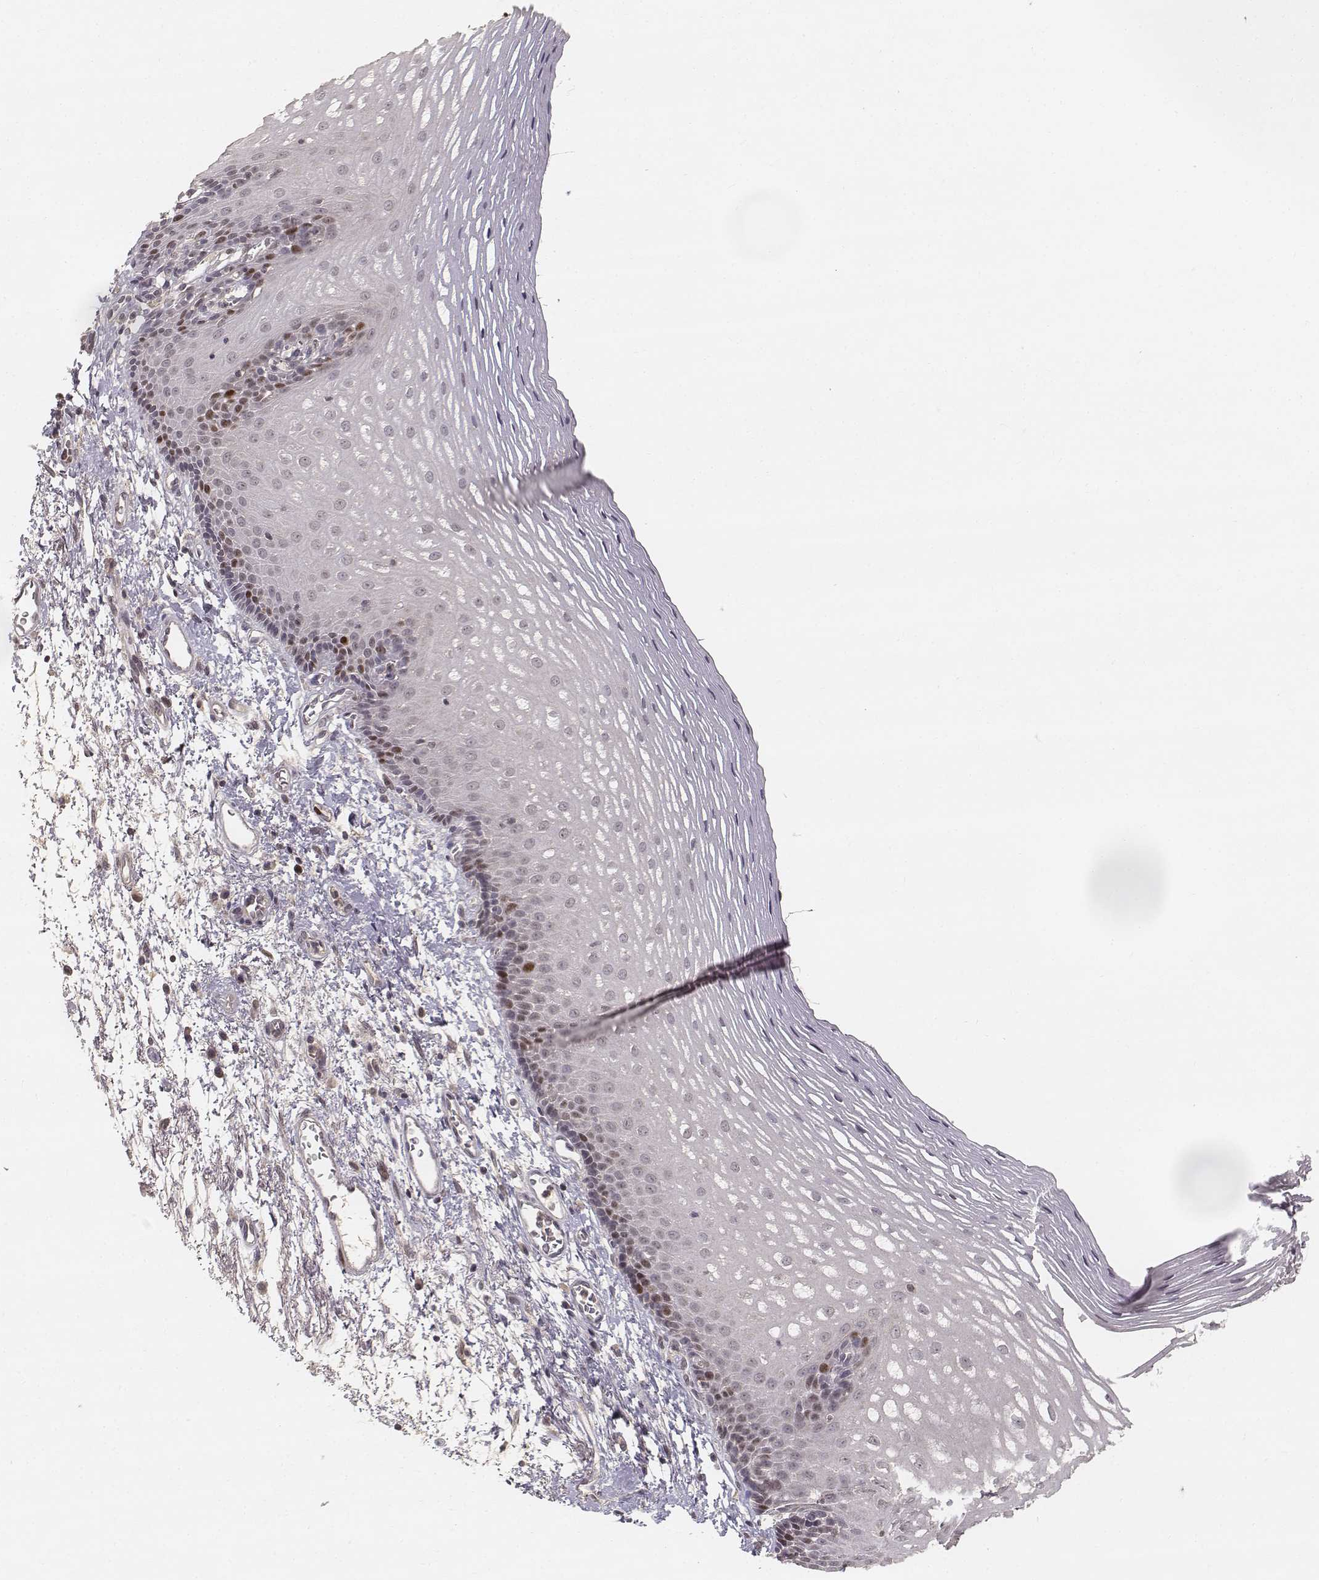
{"staining": {"intensity": "strong", "quantity": "<25%", "location": "nuclear"}, "tissue": "esophagus", "cell_type": "Squamous epithelial cells", "image_type": "normal", "snomed": [{"axis": "morphology", "description": "Normal tissue, NOS"}, {"axis": "topography", "description": "Esophagus"}], "caption": "An image of esophagus stained for a protein shows strong nuclear brown staining in squamous epithelial cells. (Brightfield microscopy of DAB IHC at high magnification).", "gene": "FANCD2", "patient": {"sex": "male", "age": 76}}